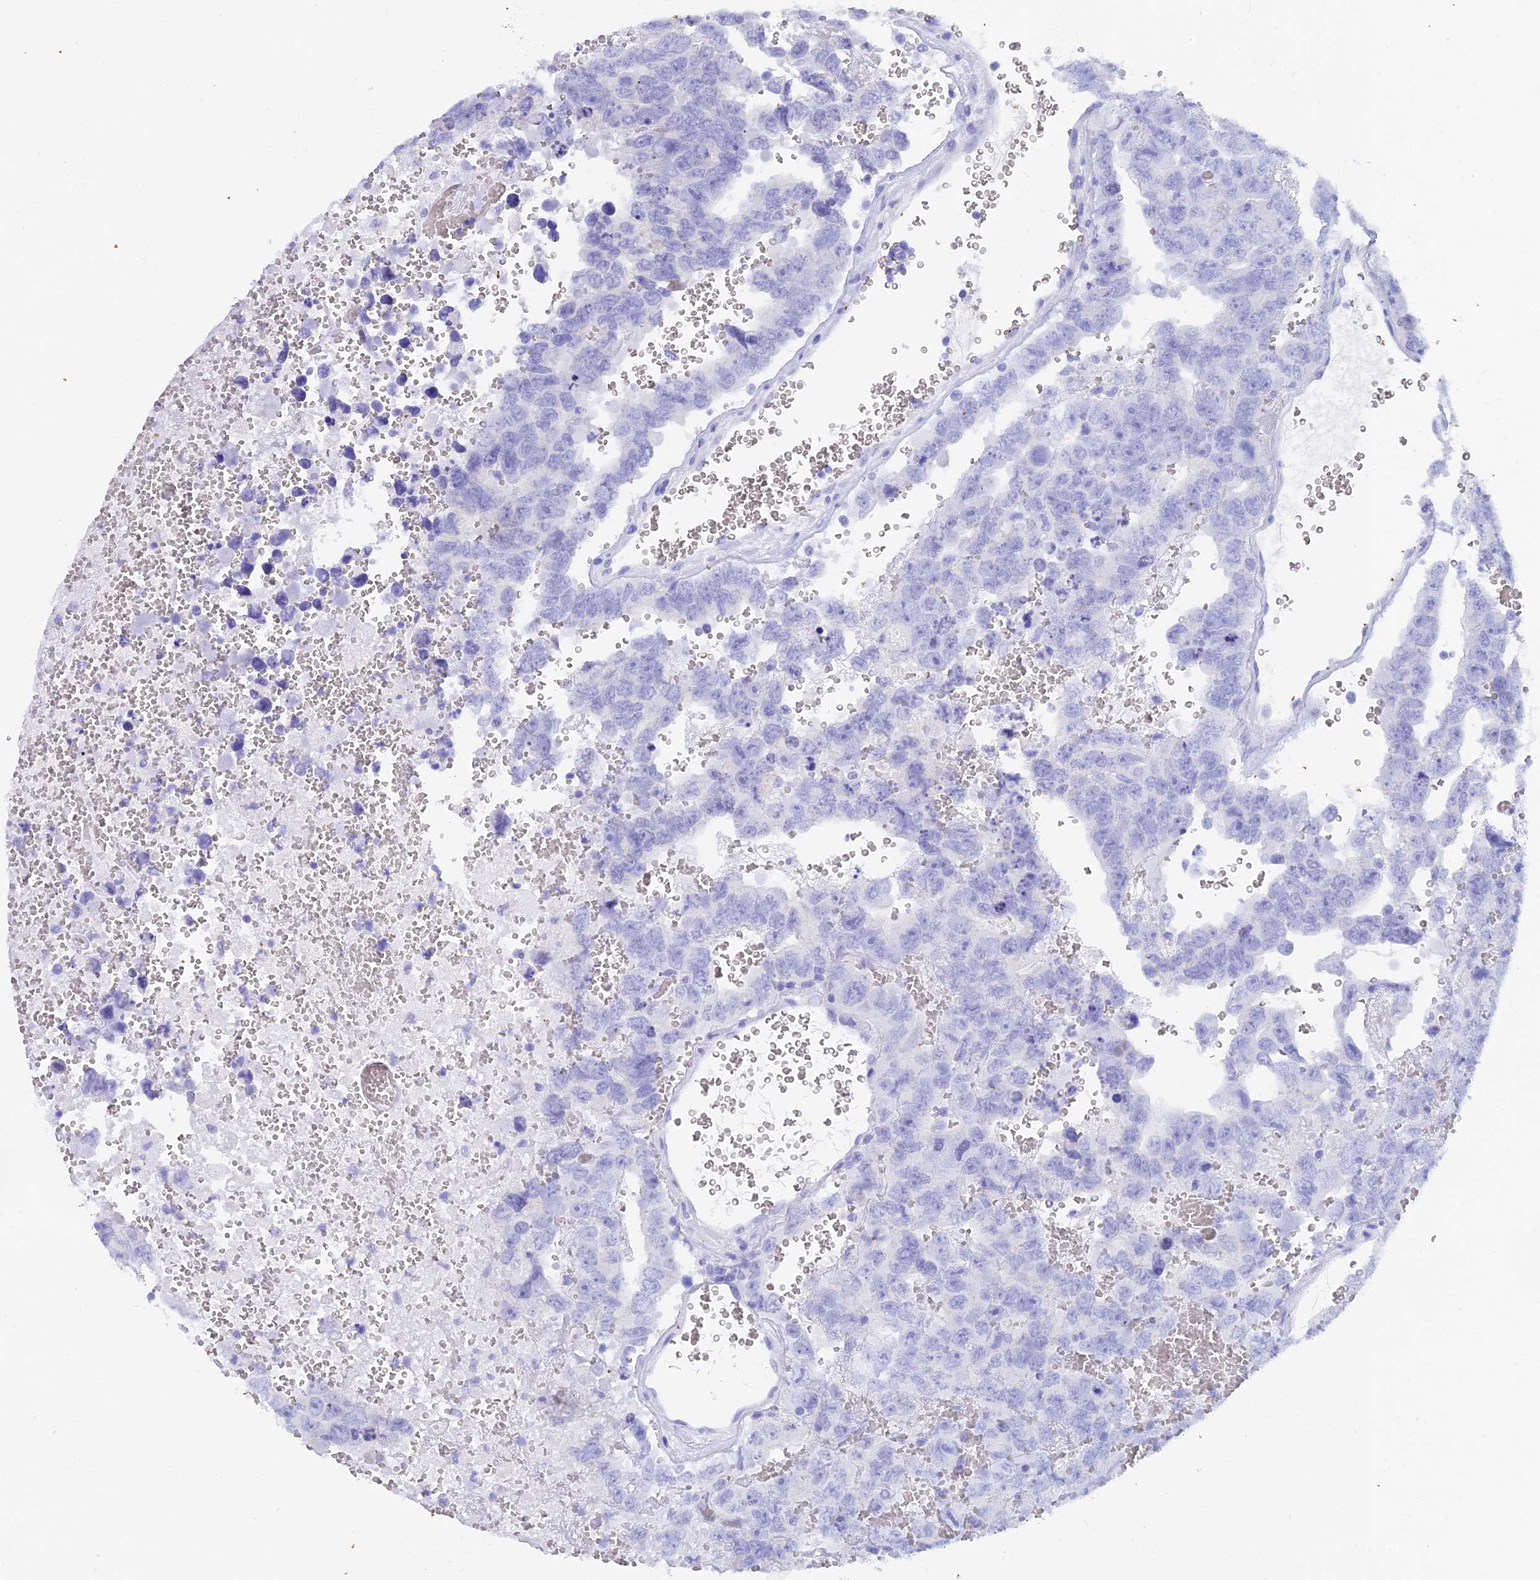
{"staining": {"intensity": "negative", "quantity": "none", "location": "none"}, "tissue": "testis cancer", "cell_type": "Tumor cells", "image_type": "cancer", "snomed": [{"axis": "morphology", "description": "Carcinoma, Embryonal, NOS"}, {"axis": "topography", "description": "Testis"}], "caption": "DAB immunohistochemical staining of human testis cancer demonstrates no significant expression in tumor cells. The staining is performed using DAB brown chromogen with nuclei counter-stained in using hematoxylin.", "gene": "REG1A", "patient": {"sex": "male", "age": 45}}